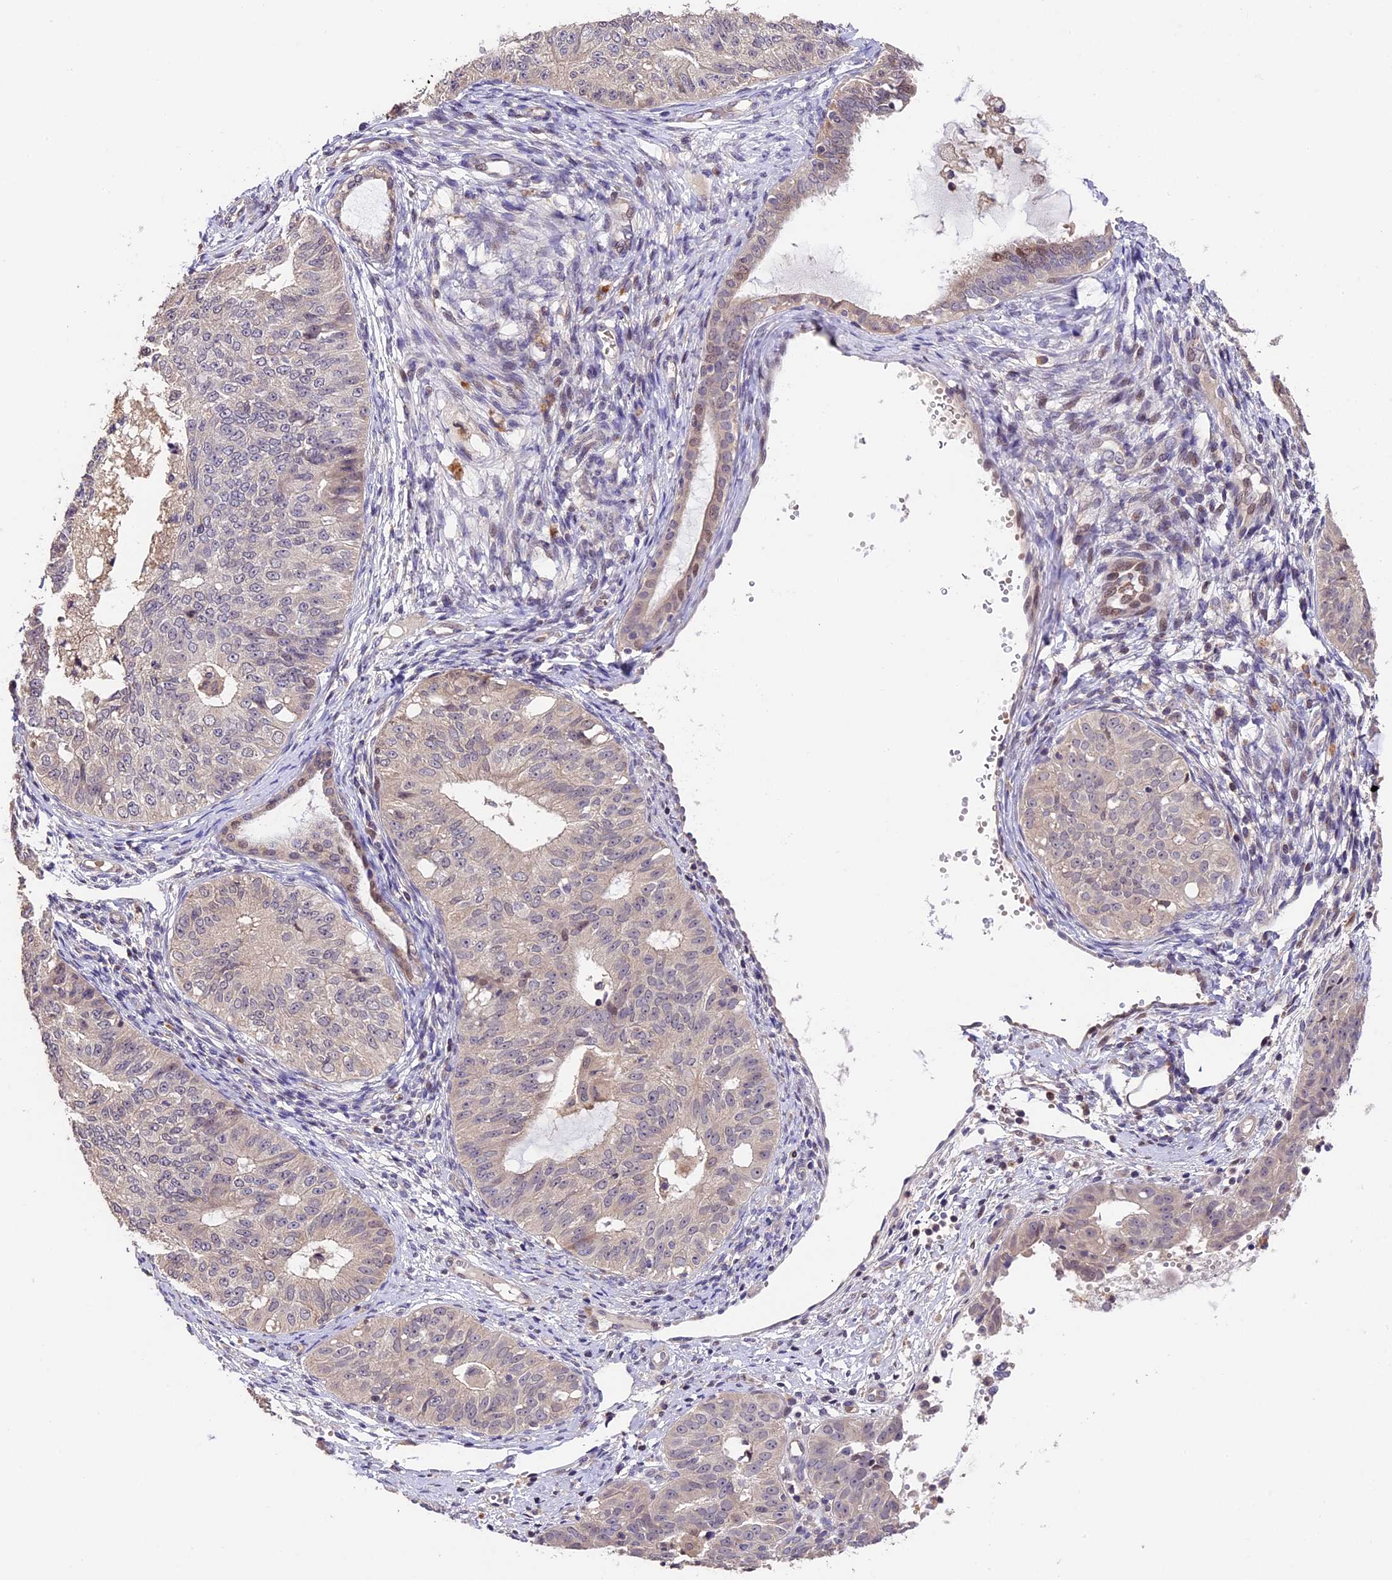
{"staining": {"intensity": "weak", "quantity": "<25%", "location": "cytoplasmic/membranous"}, "tissue": "endometrial cancer", "cell_type": "Tumor cells", "image_type": "cancer", "snomed": [{"axis": "morphology", "description": "Adenocarcinoma, NOS"}, {"axis": "topography", "description": "Endometrium"}], "caption": "Tumor cells are negative for brown protein staining in adenocarcinoma (endometrial).", "gene": "DGKH", "patient": {"sex": "female", "age": 32}}